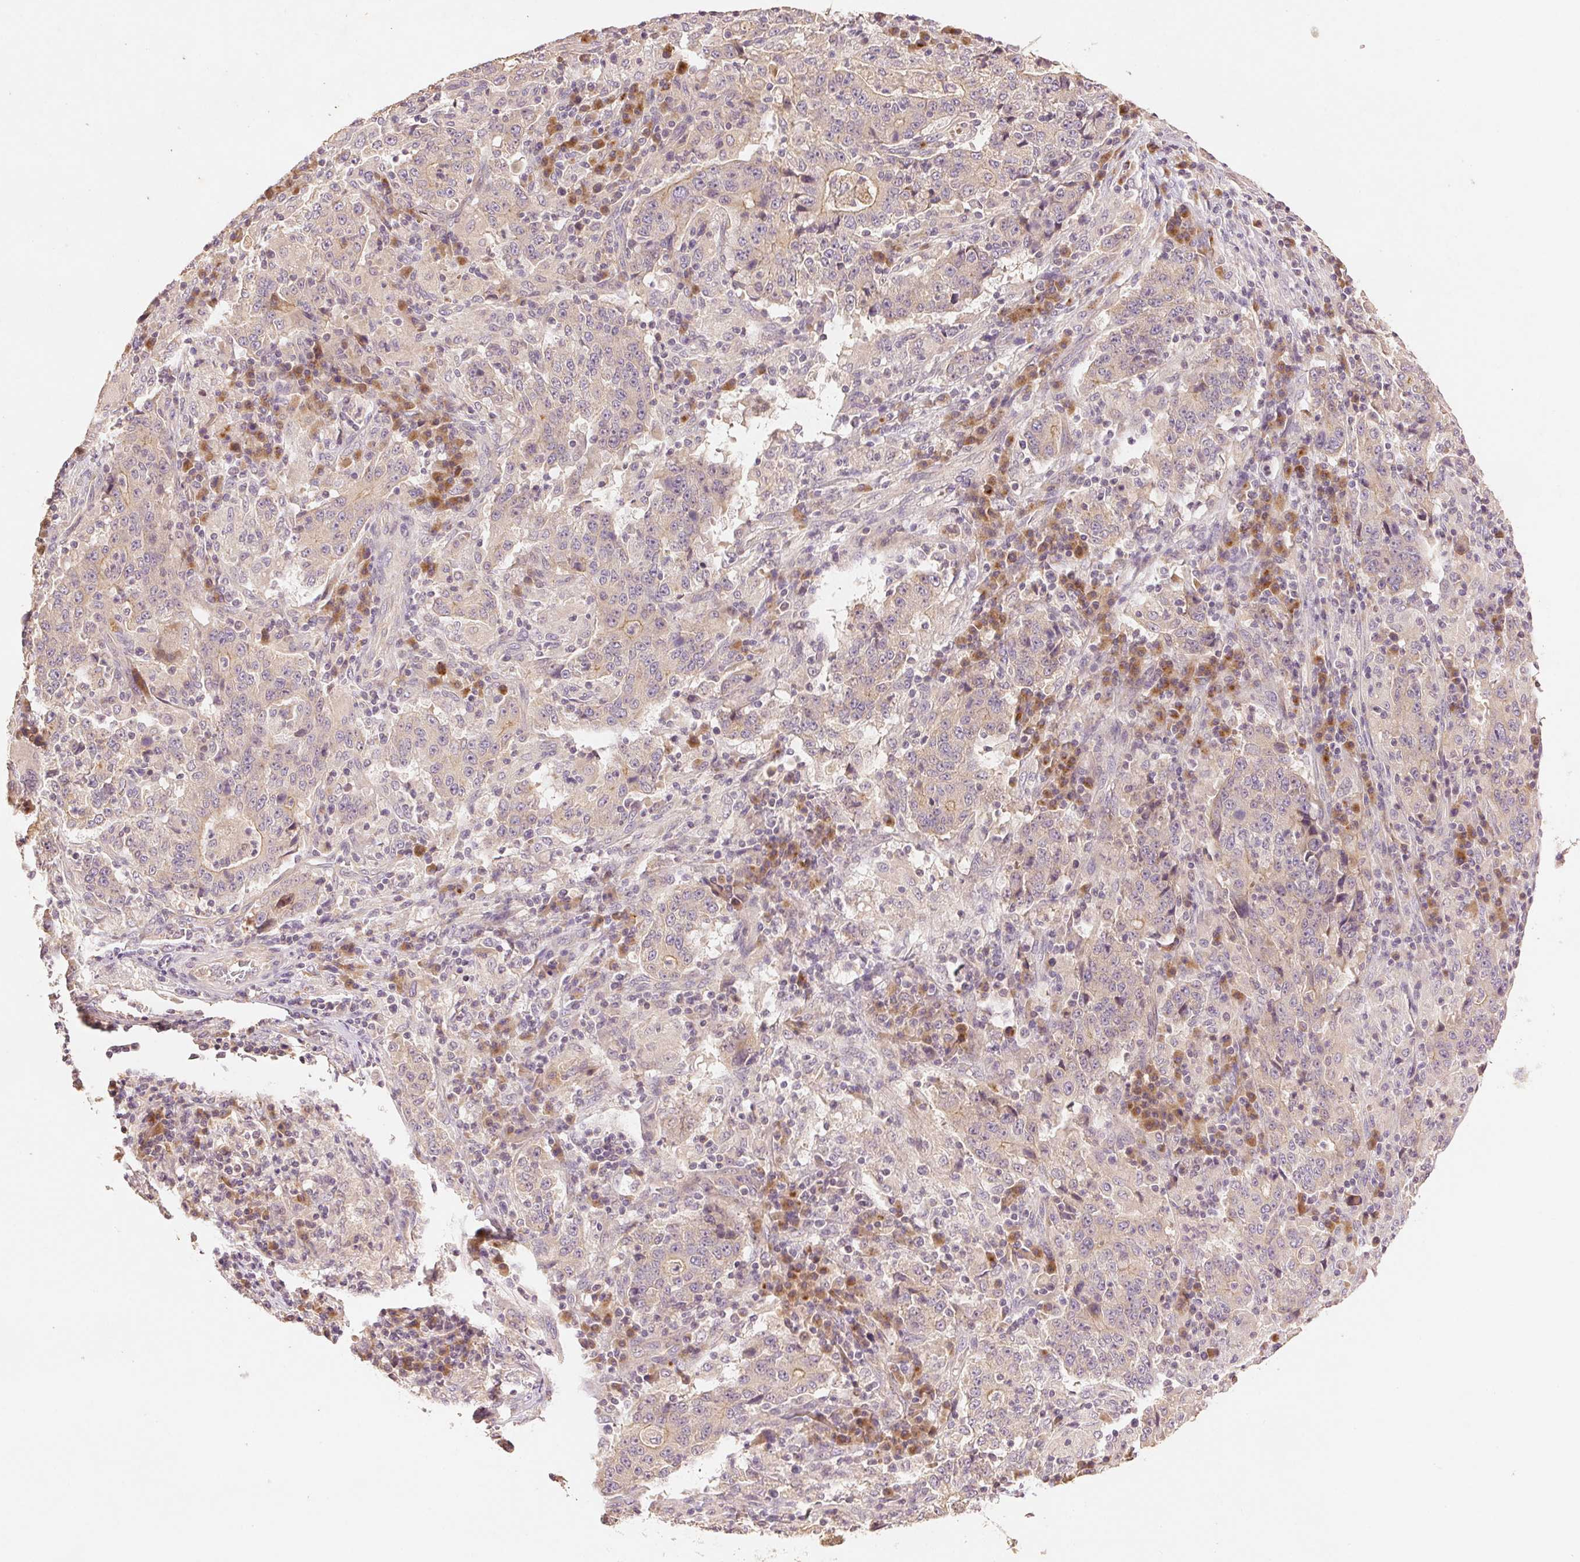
{"staining": {"intensity": "weak", "quantity": "<25%", "location": "cytoplasmic/membranous"}, "tissue": "stomach cancer", "cell_type": "Tumor cells", "image_type": "cancer", "snomed": [{"axis": "morphology", "description": "Normal tissue, NOS"}, {"axis": "morphology", "description": "Adenocarcinoma, NOS"}, {"axis": "topography", "description": "Stomach, upper"}, {"axis": "topography", "description": "Stomach"}], "caption": "A high-resolution image shows IHC staining of adenocarcinoma (stomach), which exhibits no significant expression in tumor cells.", "gene": "YIF1B", "patient": {"sex": "male", "age": 59}}